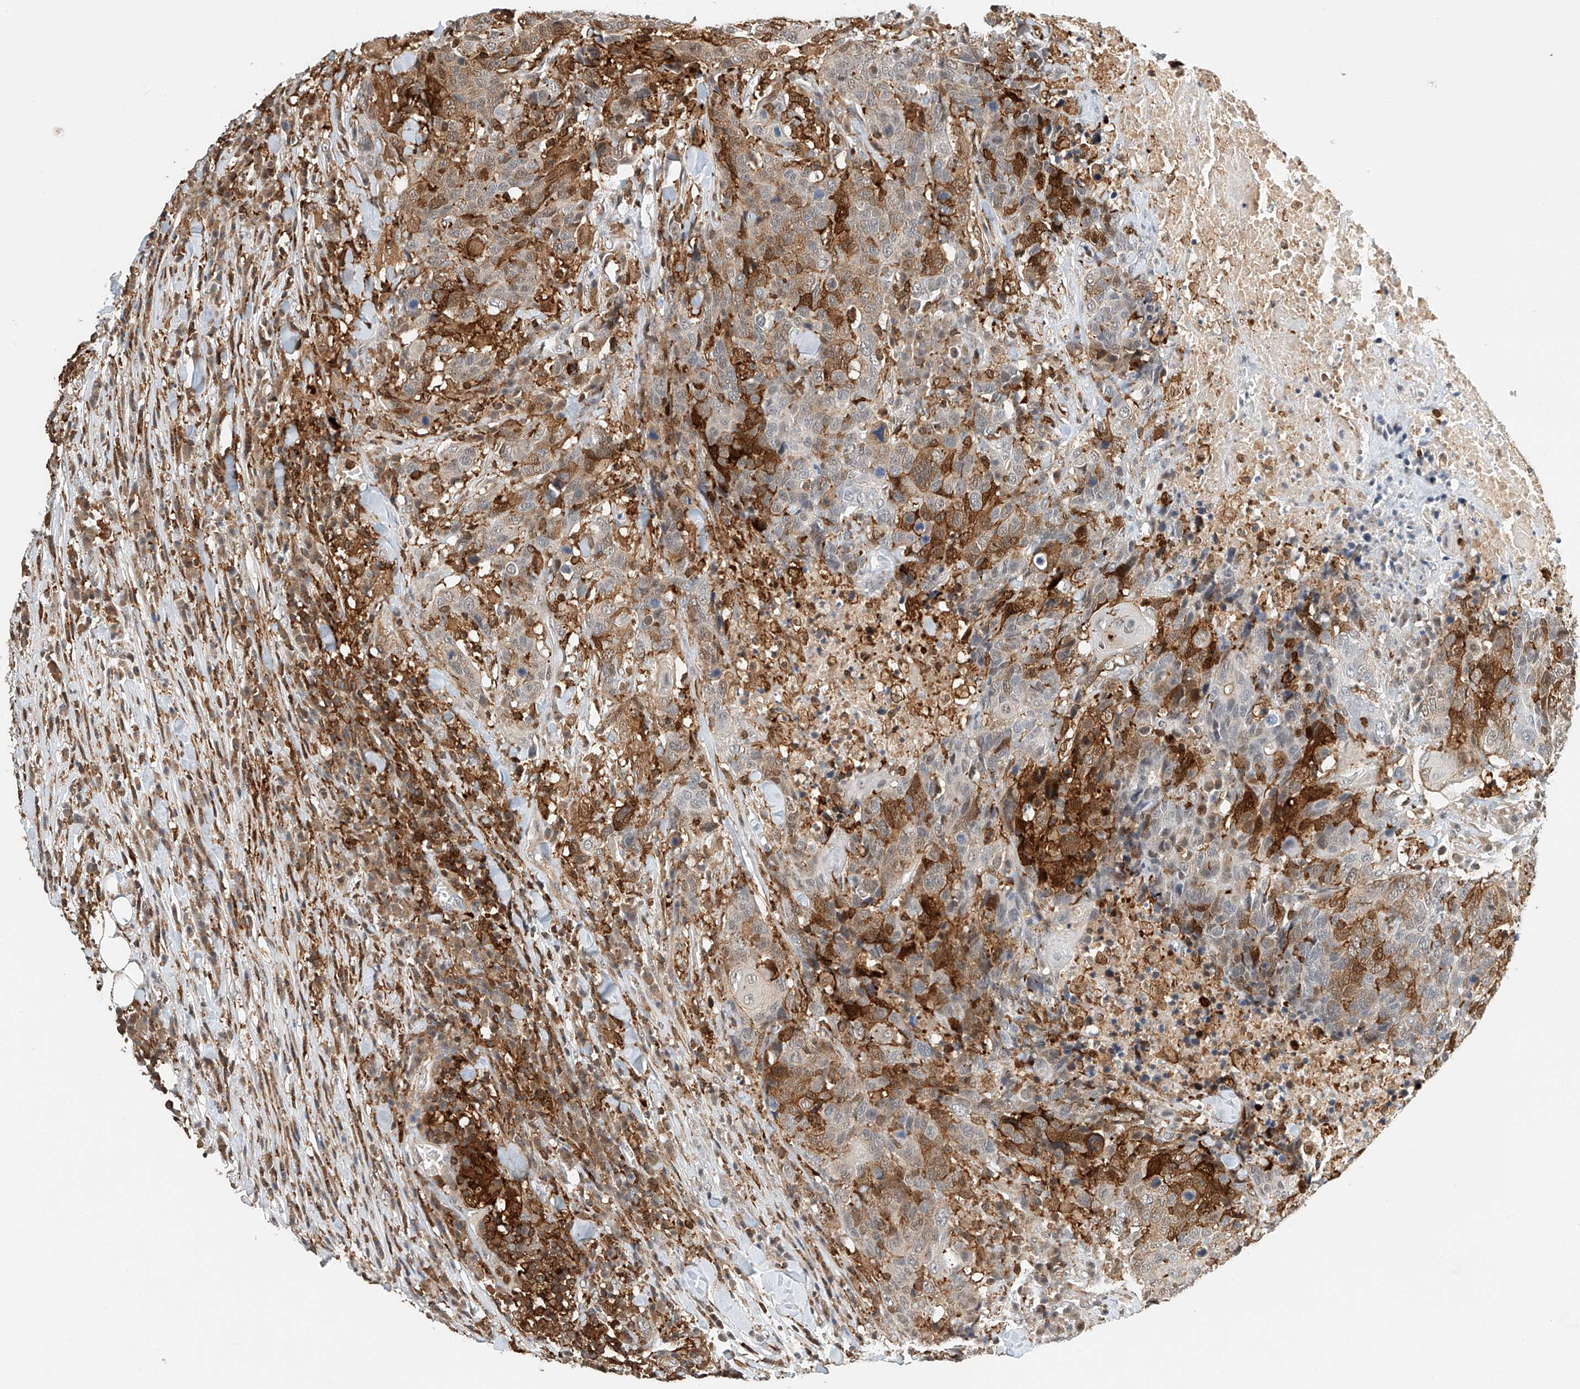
{"staining": {"intensity": "strong", "quantity": "<25%", "location": "cytoplasmic/membranous,nuclear"}, "tissue": "head and neck cancer", "cell_type": "Tumor cells", "image_type": "cancer", "snomed": [{"axis": "morphology", "description": "Squamous cell carcinoma, NOS"}, {"axis": "topography", "description": "Head-Neck"}], "caption": "Head and neck squamous cell carcinoma stained for a protein (brown) shows strong cytoplasmic/membranous and nuclear positive staining in about <25% of tumor cells.", "gene": "MICAL1", "patient": {"sex": "male", "age": 66}}